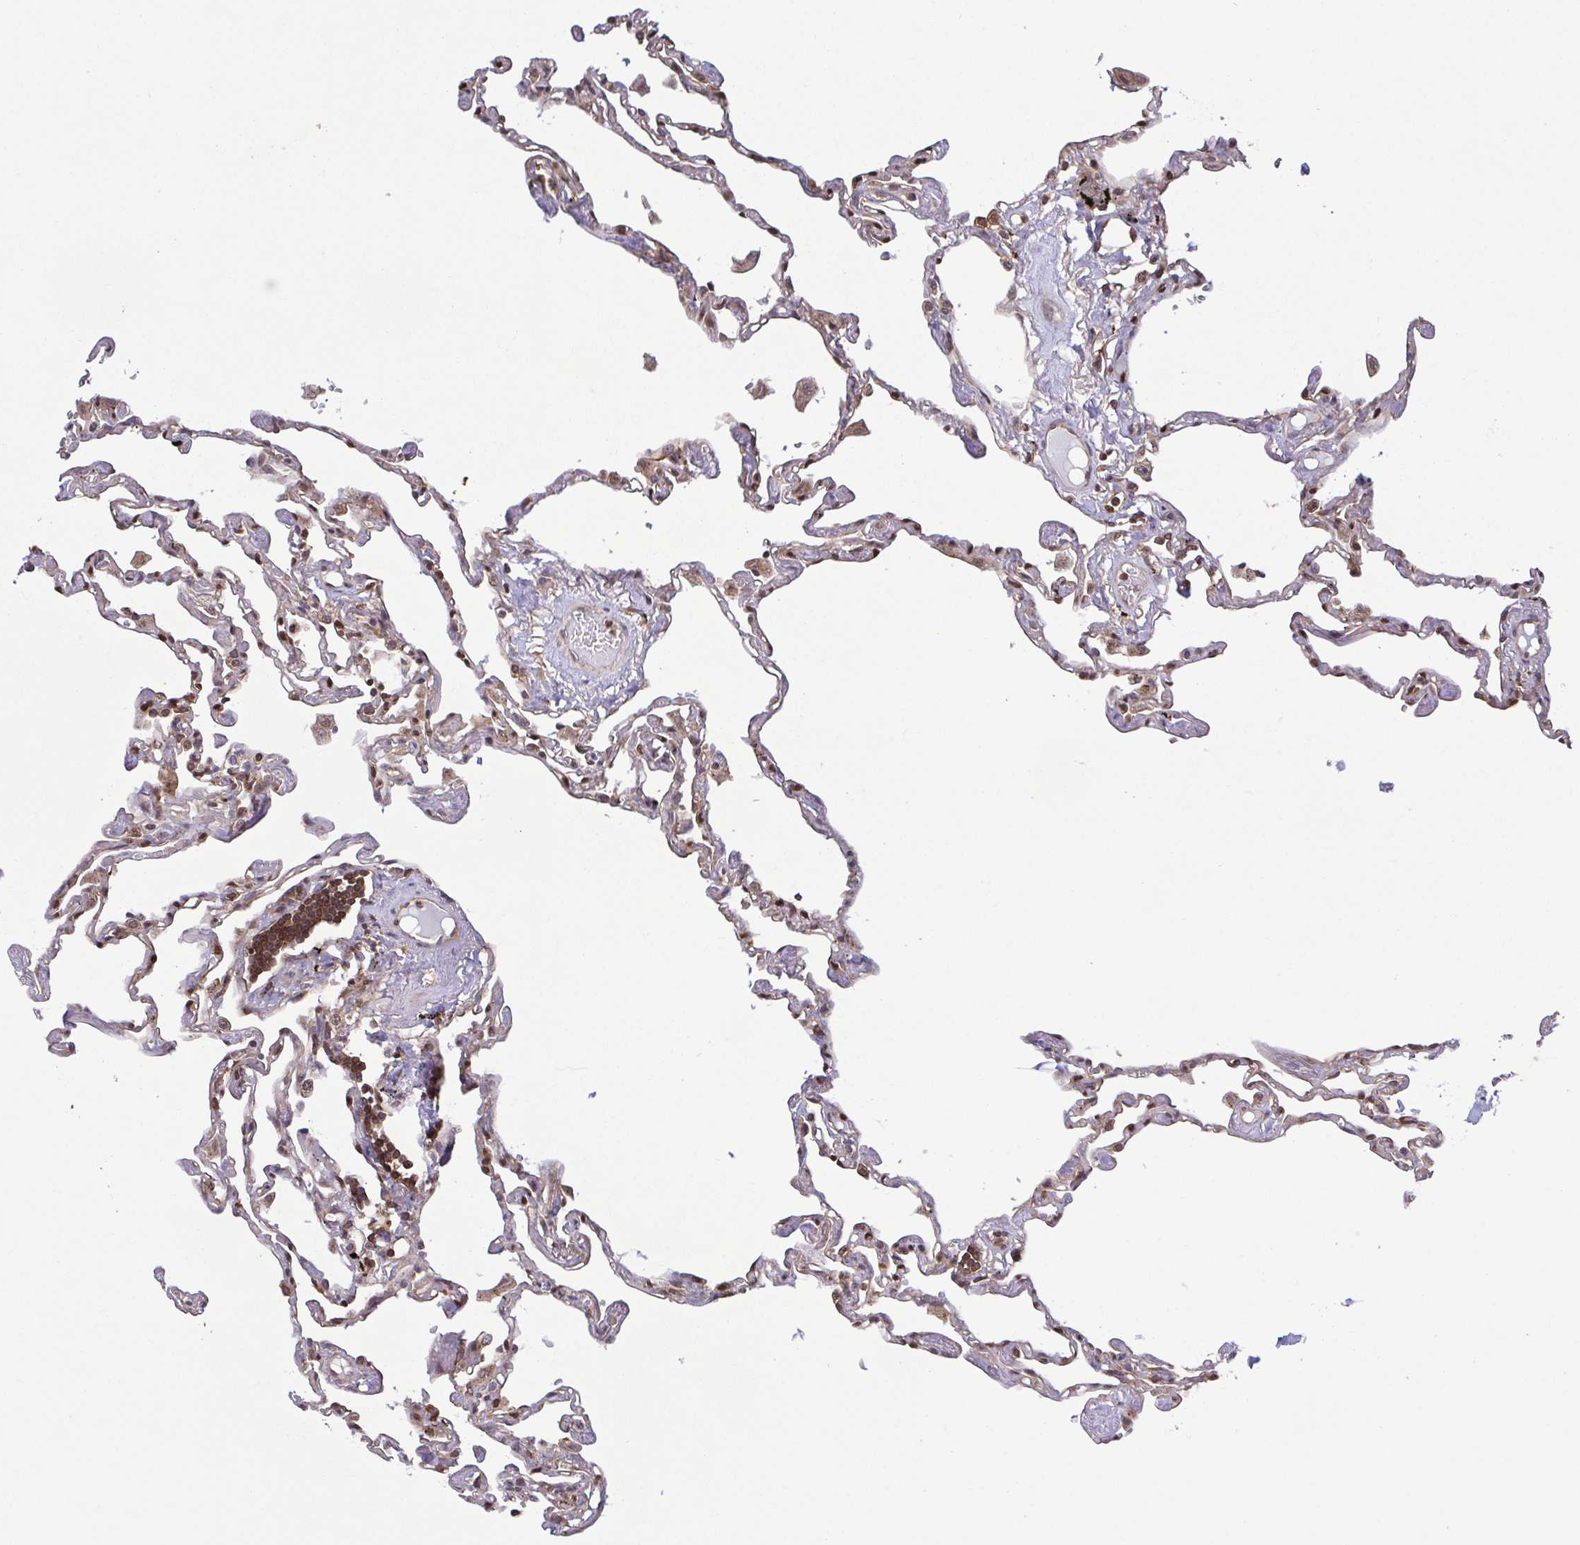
{"staining": {"intensity": "moderate", "quantity": ">75%", "location": "nuclear"}, "tissue": "lung", "cell_type": "Alveolar cells", "image_type": "normal", "snomed": [{"axis": "morphology", "description": "Normal tissue, NOS"}, {"axis": "topography", "description": "Lung"}], "caption": "About >75% of alveolar cells in normal human lung exhibit moderate nuclear protein staining as visualized by brown immunohistochemical staining.", "gene": "CHMP1B", "patient": {"sex": "female", "age": 67}}